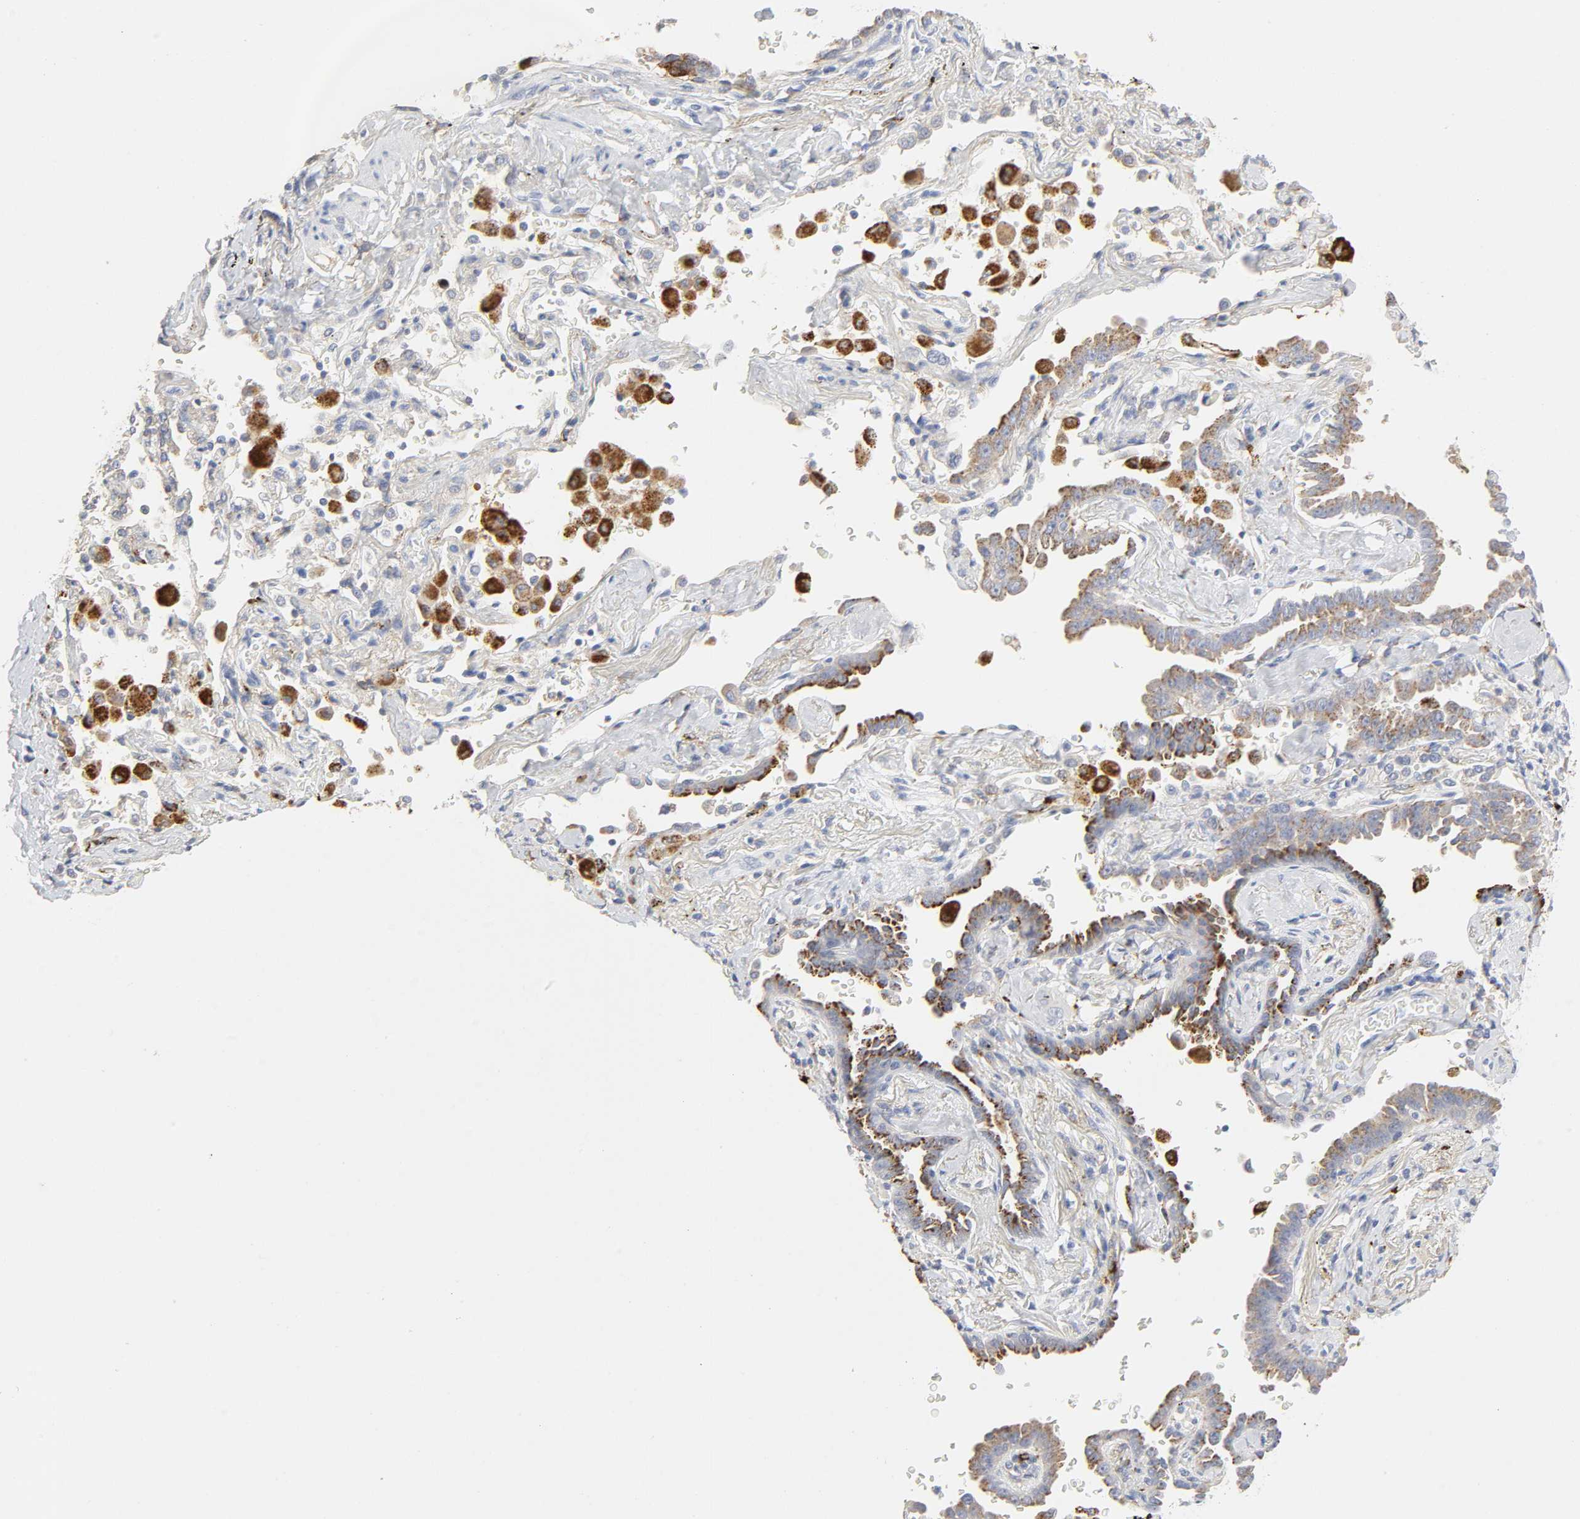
{"staining": {"intensity": "strong", "quantity": "25%-75%", "location": "cytoplasmic/membranous"}, "tissue": "lung cancer", "cell_type": "Tumor cells", "image_type": "cancer", "snomed": [{"axis": "morphology", "description": "Adenocarcinoma, NOS"}, {"axis": "topography", "description": "Lung"}], "caption": "Immunohistochemical staining of lung cancer demonstrates high levels of strong cytoplasmic/membranous positivity in approximately 25%-75% of tumor cells.", "gene": "MAGEB17", "patient": {"sex": "female", "age": 64}}